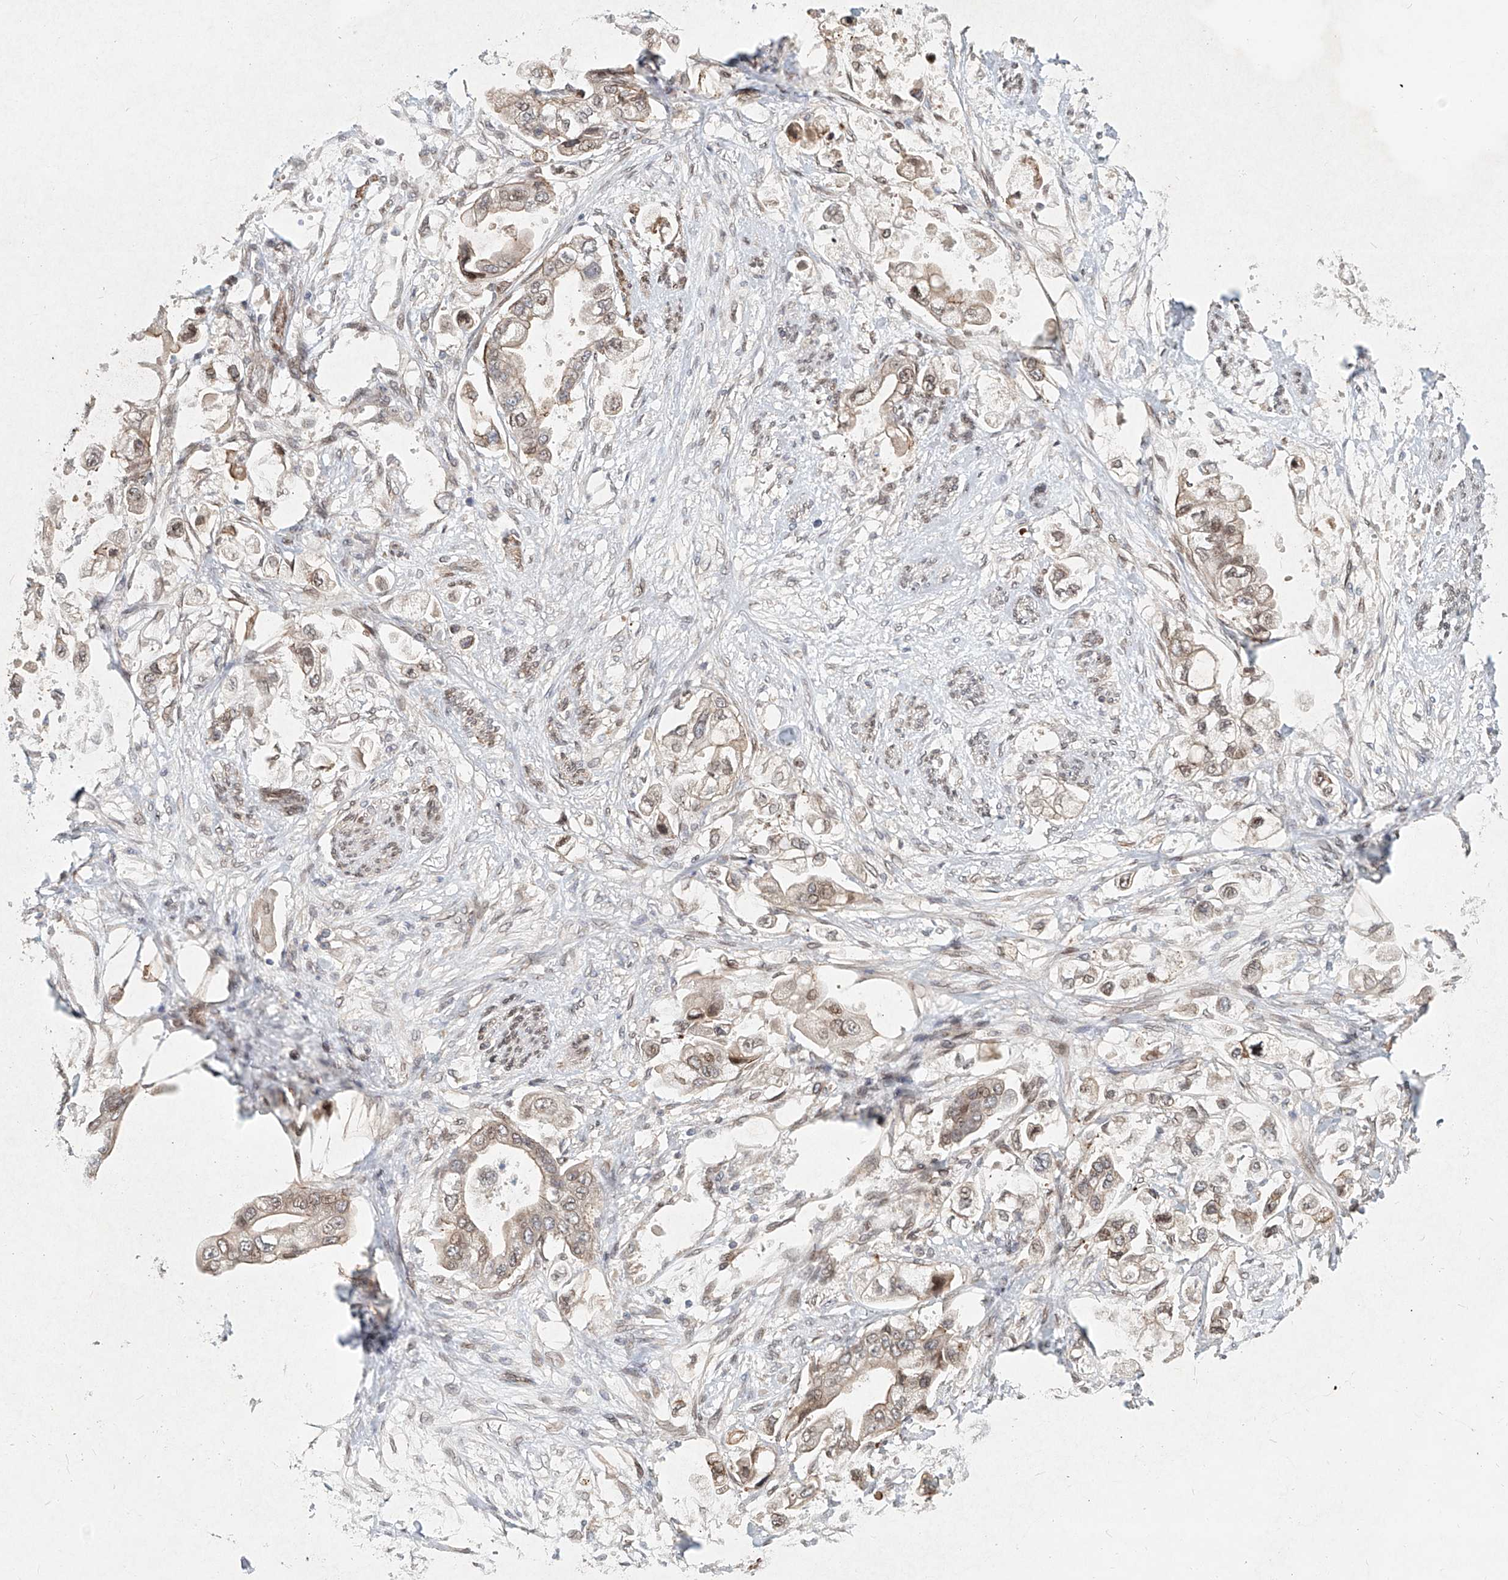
{"staining": {"intensity": "weak", "quantity": "25%-75%", "location": "nuclear"}, "tissue": "stomach cancer", "cell_type": "Tumor cells", "image_type": "cancer", "snomed": [{"axis": "morphology", "description": "Adenocarcinoma, NOS"}, {"axis": "topography", "description": "Stomach"}], "caption": "Adenocarcinoma (stomach) stained with a brown dye displays weak nuclear positive expression in about 25%-75% of tumor cells.", "gene": "SASH1", "patient": {"sex": "male", "age": 62}}